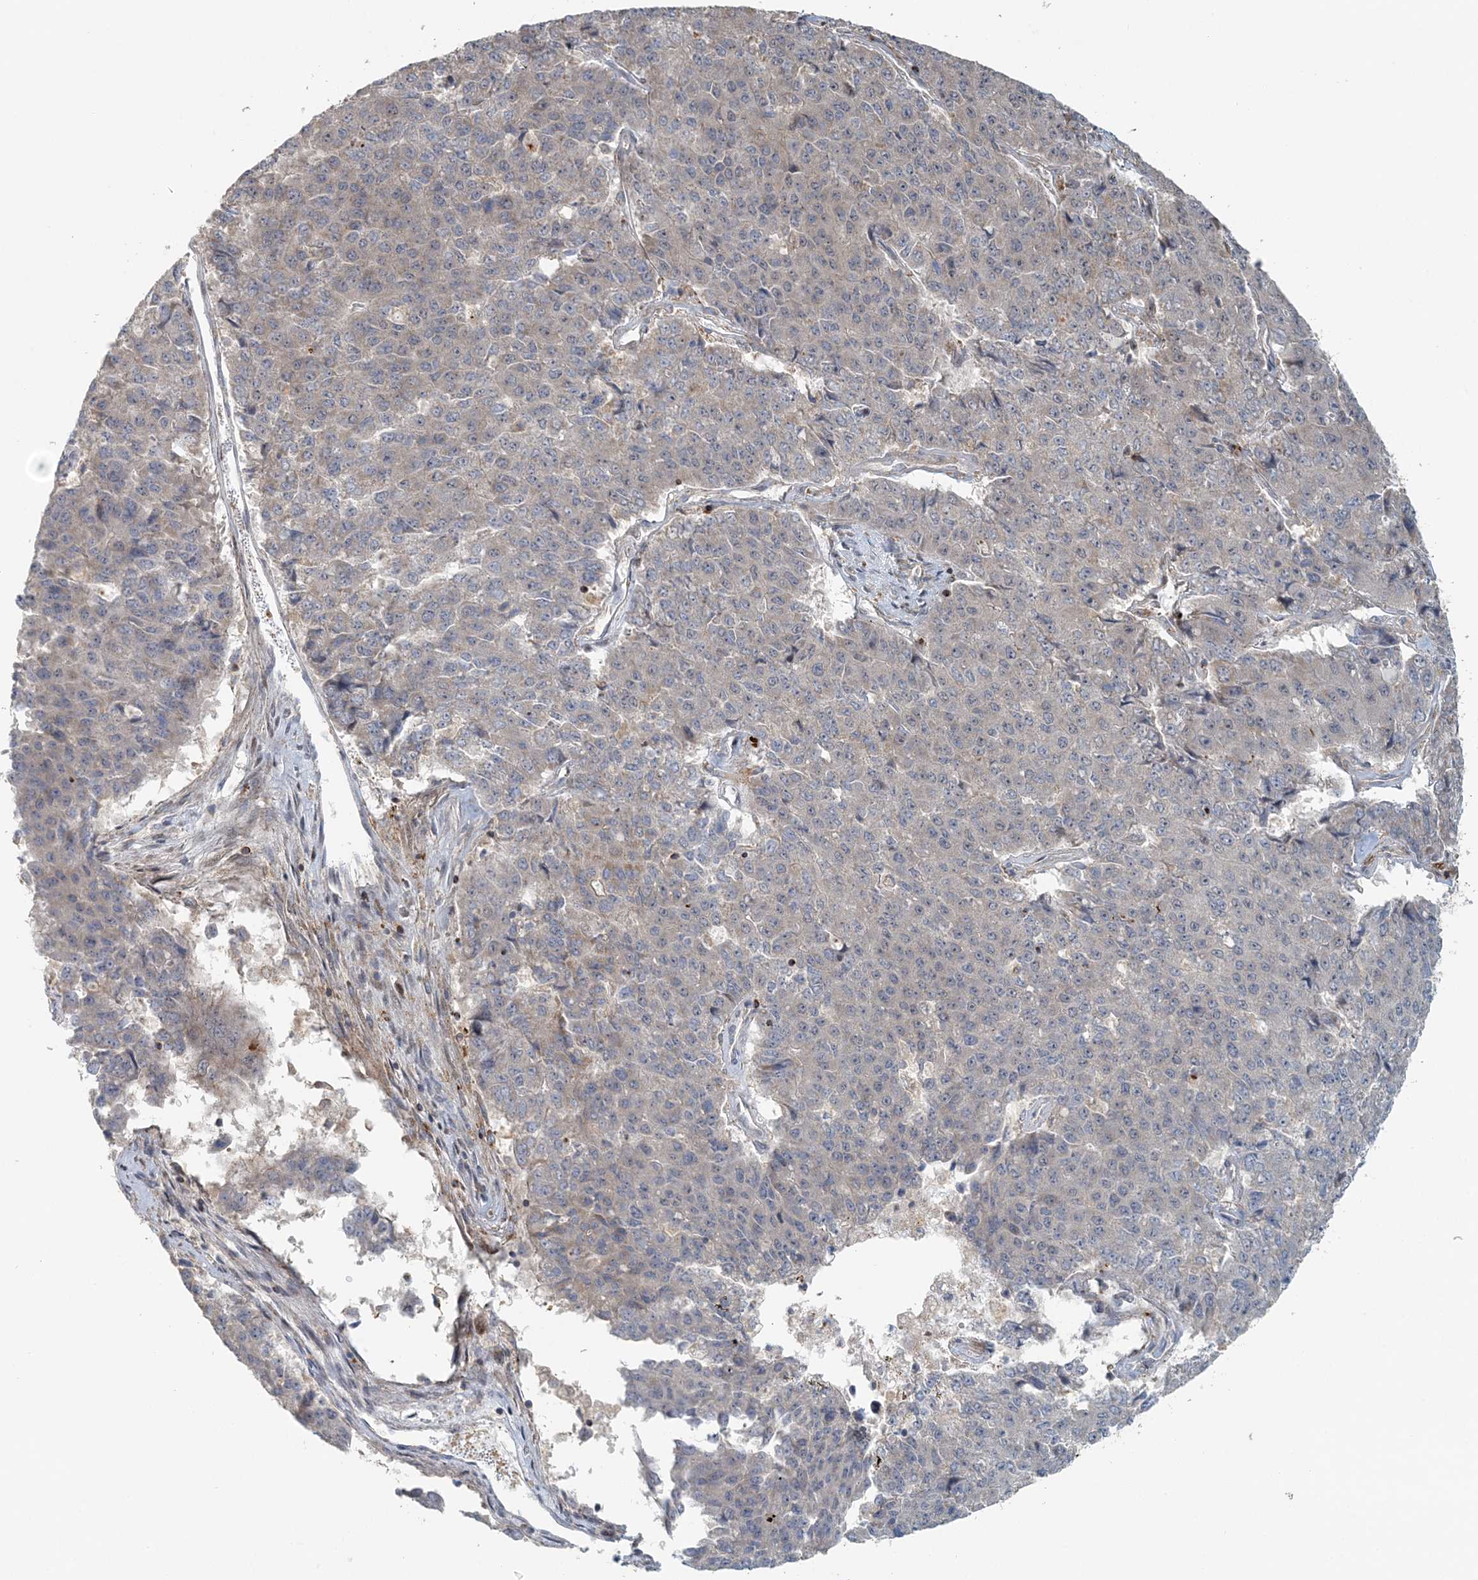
{"staining": {"intensity": "negative", "quantity": "none", "location": "none"}, "tissue": "pancreatic cancer", "cell_type": "Tumor cells", "image_type": "cancer", "snomed": [{"axis": "morphology", "description": "Adenocarcinoma, NOS"}, {"axis": "topography", "description": "Pancreas"}], "caption": "High magnification brightfield microscopy of pancreatic adenocarcinoma stained with DAB (3,3'-diaminobenzidine) (brown) and counterstained with hematoxylin (blue): tumor cells show no significant staining. (Stains: DAB immunohistochemistry with hematoxylin counter stain, Microscopy: brightfield microscopy at high magnification).", "gene": "MMUT", "patient": {"sex": "male", "age": 50}}